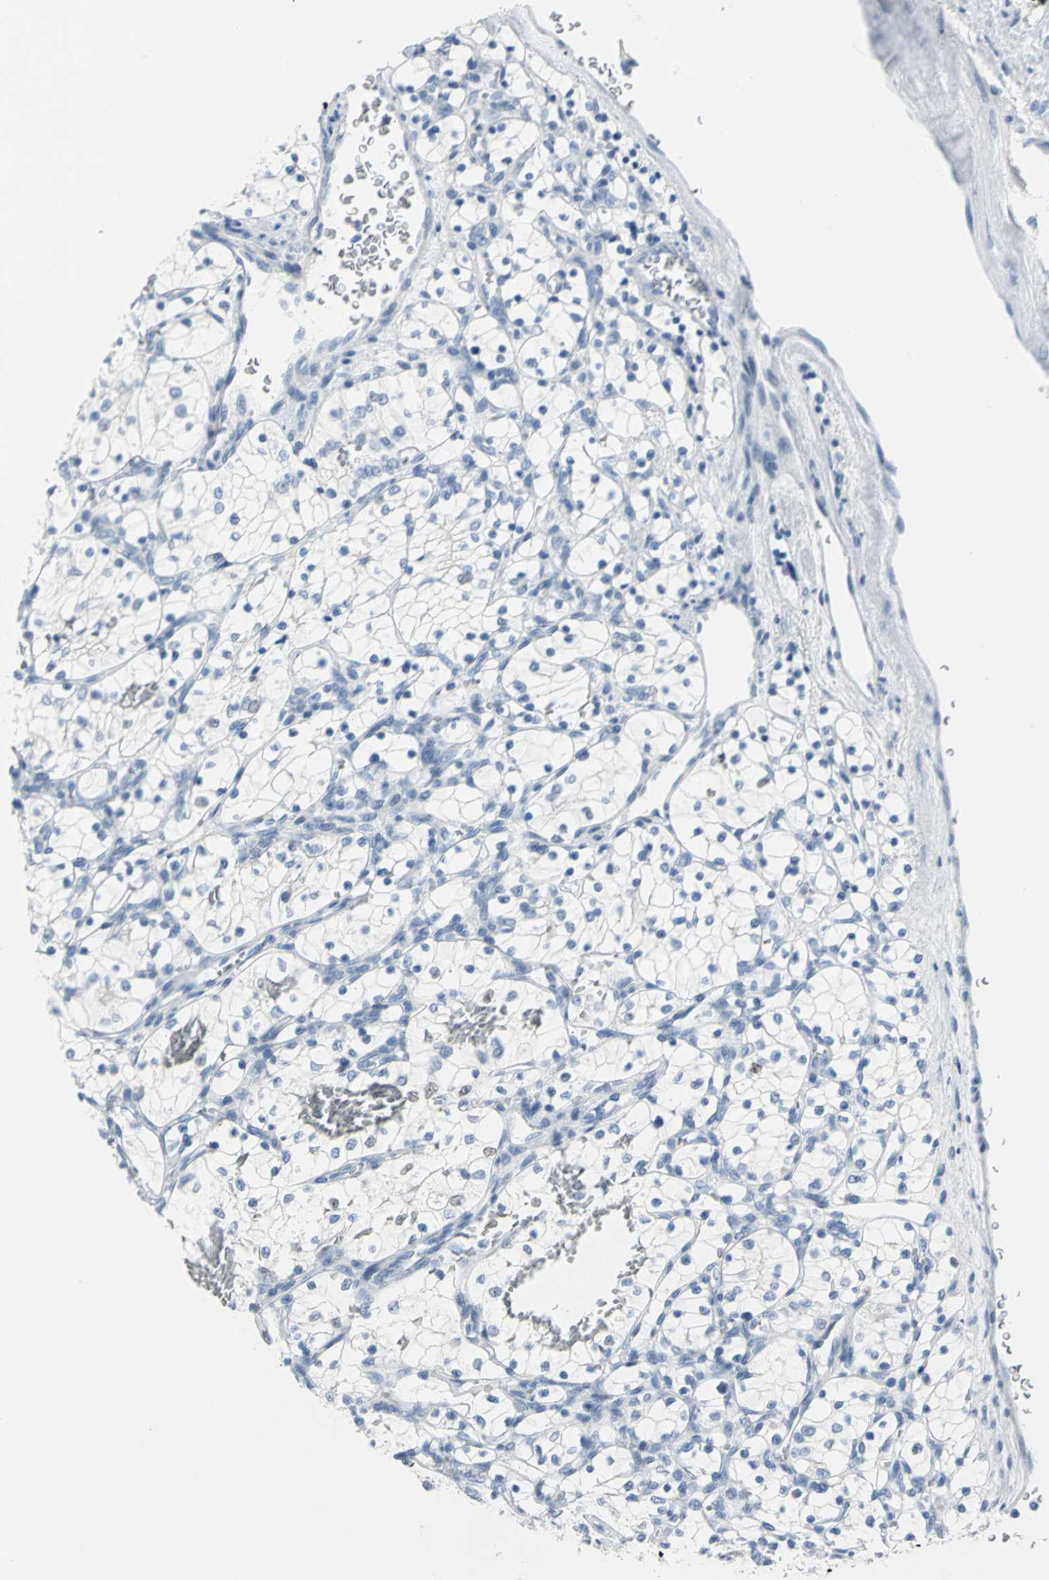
{"staining": {"intensity": "negative", "quantity": "none", "location": "none"}, "tissue": "renal cancer", "cell_type": "Tumor cells", "image_type": "cancer", "snomed": [{"axis": "morphology", "description": "Adenocarcinoma, NOS"}, {"axis": "topography", "description": "Kidney"}], "caption": "Tumor cells are negative for protein expression in human renal adenocarcinoma.", "gene": "MCM3", "patient": {"sex": "female", "age": 69}}